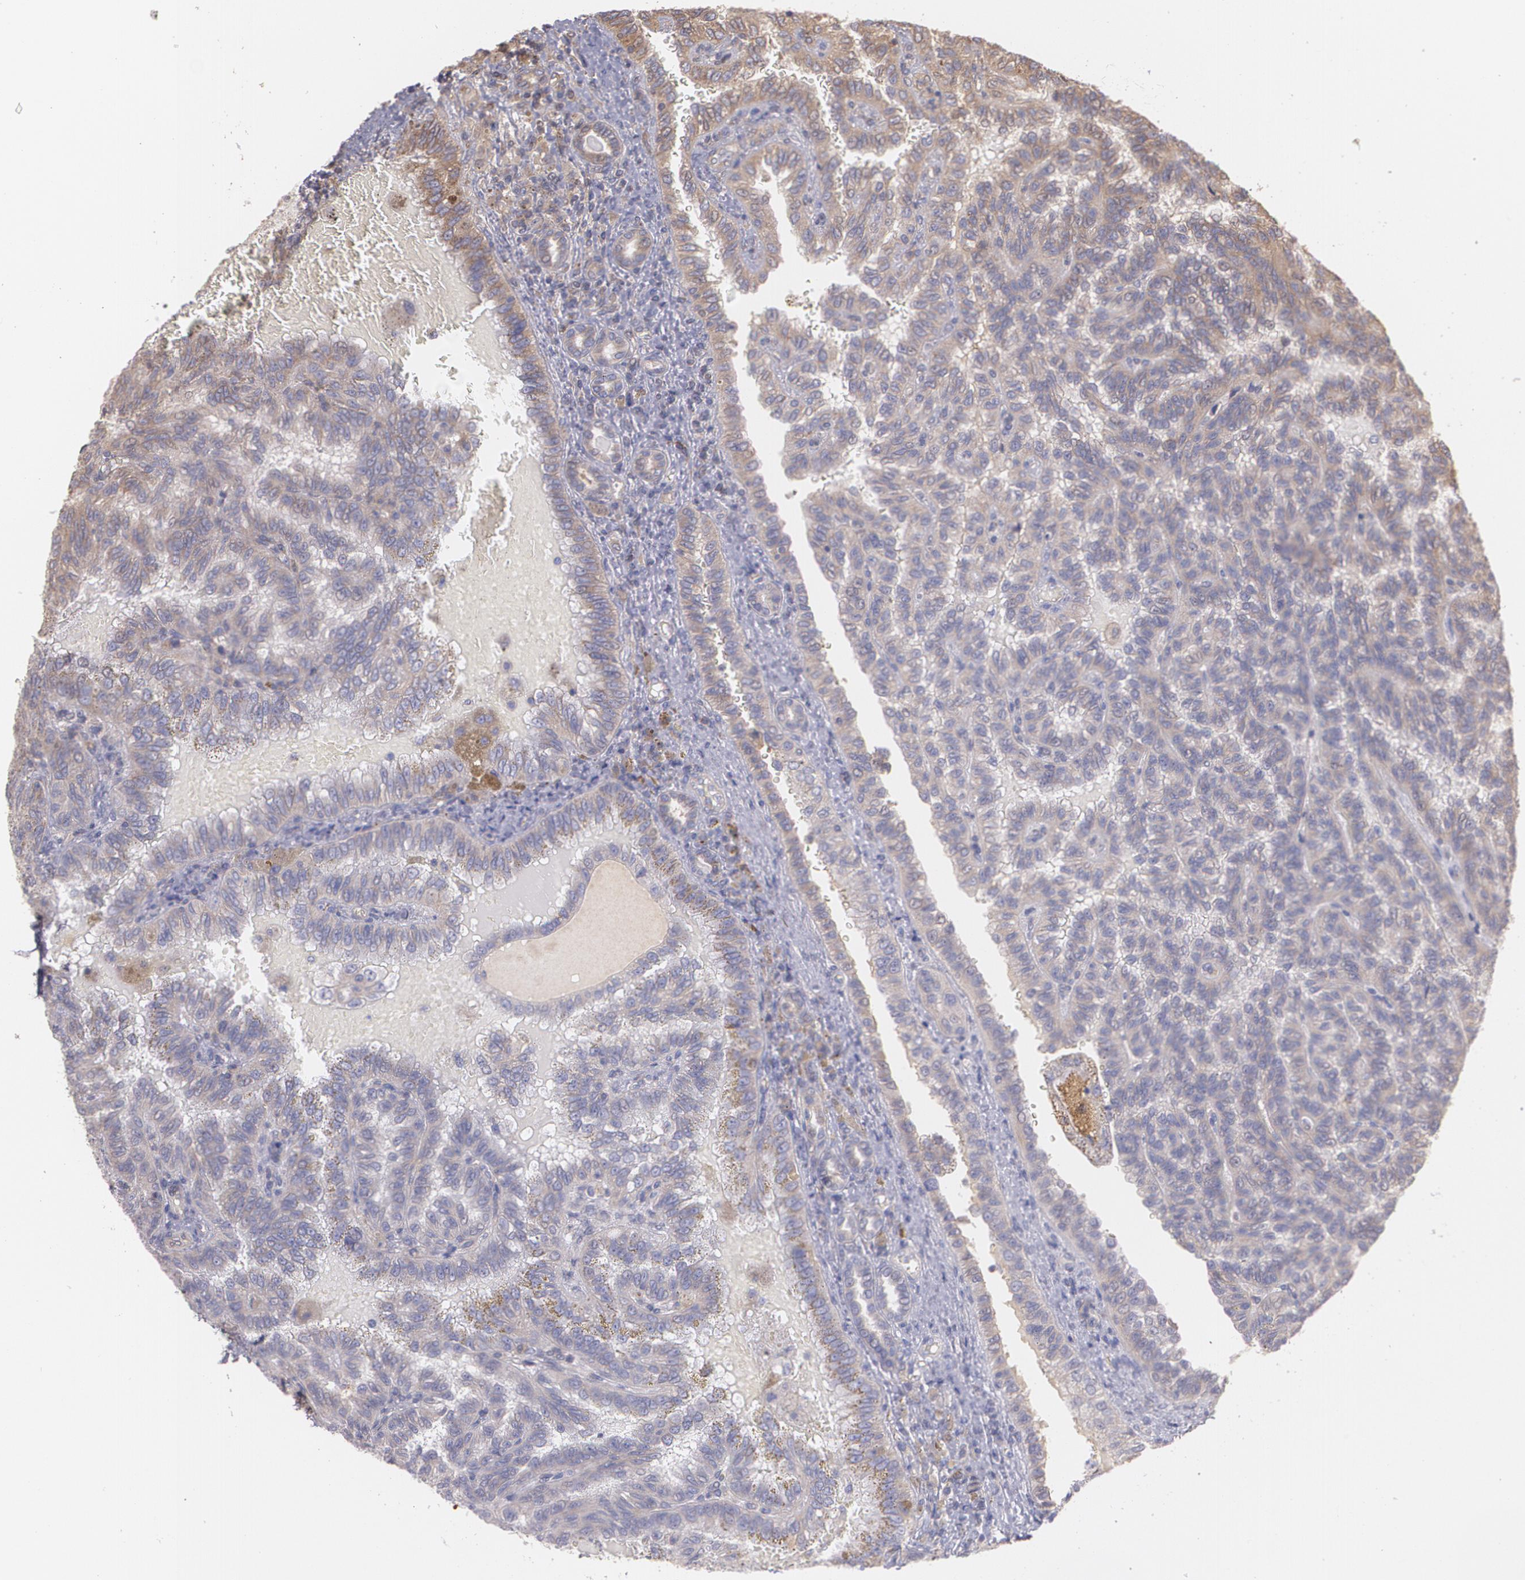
{"staining": {"intensity": "moderate", "quantity": ">75%", "location": "cytoplasmic/membranous"}, "tissue": "renal cancer", "cell_type": "Tumor cells", "image_type": "cancer", "snomed": [{"axis": "morphology", "description": "Inflammation, NOS"}, {"axis": "morphology", "description": "Adenocarcinoma, NOS"}, {"axis": "topography", "description": "Kidney"}], "caption": "Adenocarcinoma (renal) stained with a protein marker exhibits moderate staining in tumor cells.", "gene": "ECE1", "patient": {"sex": "male", "age": 68}}